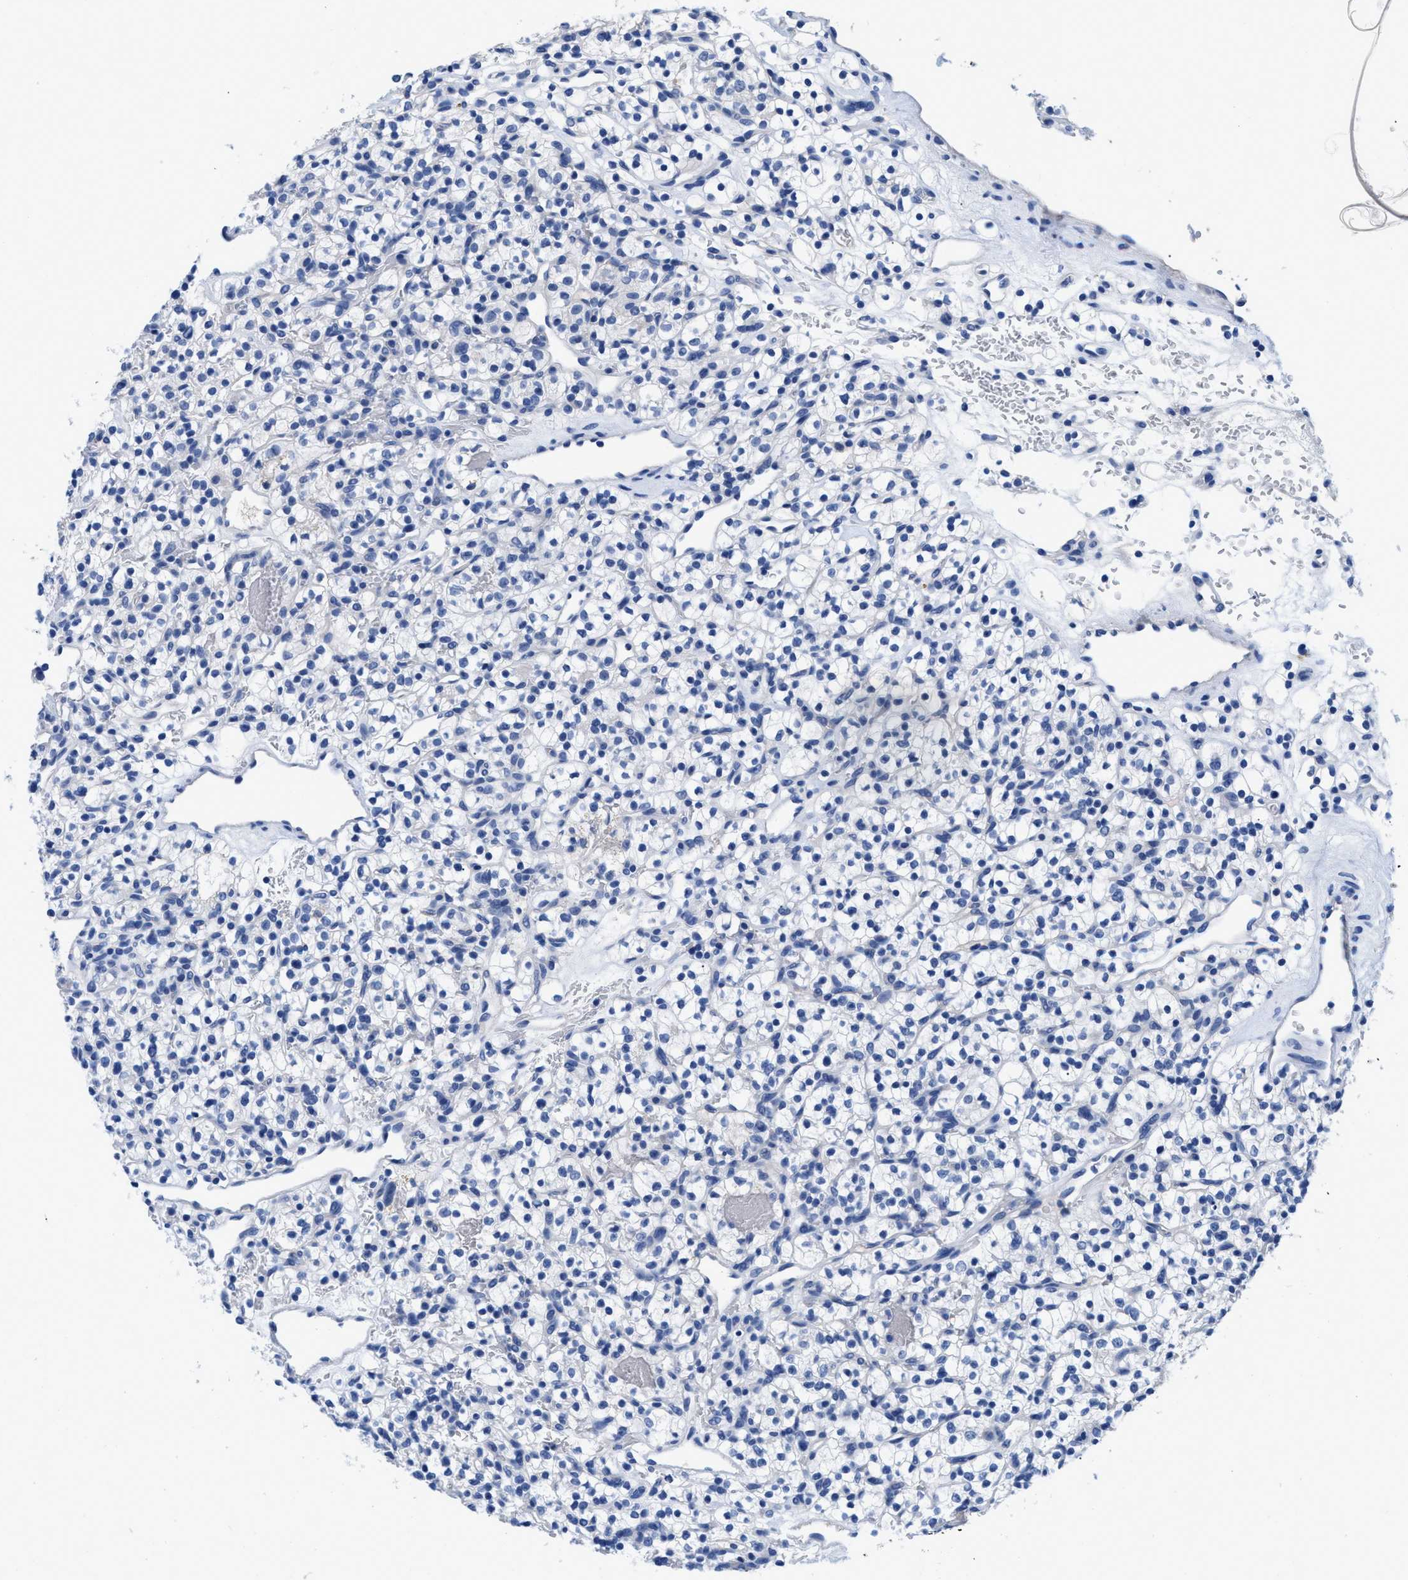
{"staining": {"intensity": "negative", "quantity": "none", "location": "none"}, "tissue": "renal cancer", "cell_type": "Tumor cells", "image_type": "cancer", "snomed": [{"axis": "morphology", "description": "Adenocarcinoma, NOS"}, {"axis": "topography", "description": "Kidney"}], "caption": "Immunohistochemistry (IHC) photomicrograph of neoplastic tissue: human renal adenocarcinoma stained with DAB (3,3'-diaminobenzidine) exhibits no significant protein positivity in tumor cells. (Brightfield microscopy of DAB immunohistochemistry at high magnification).", "gene": "SLFN13", "patient": {"sex": "female", "age": 57}}